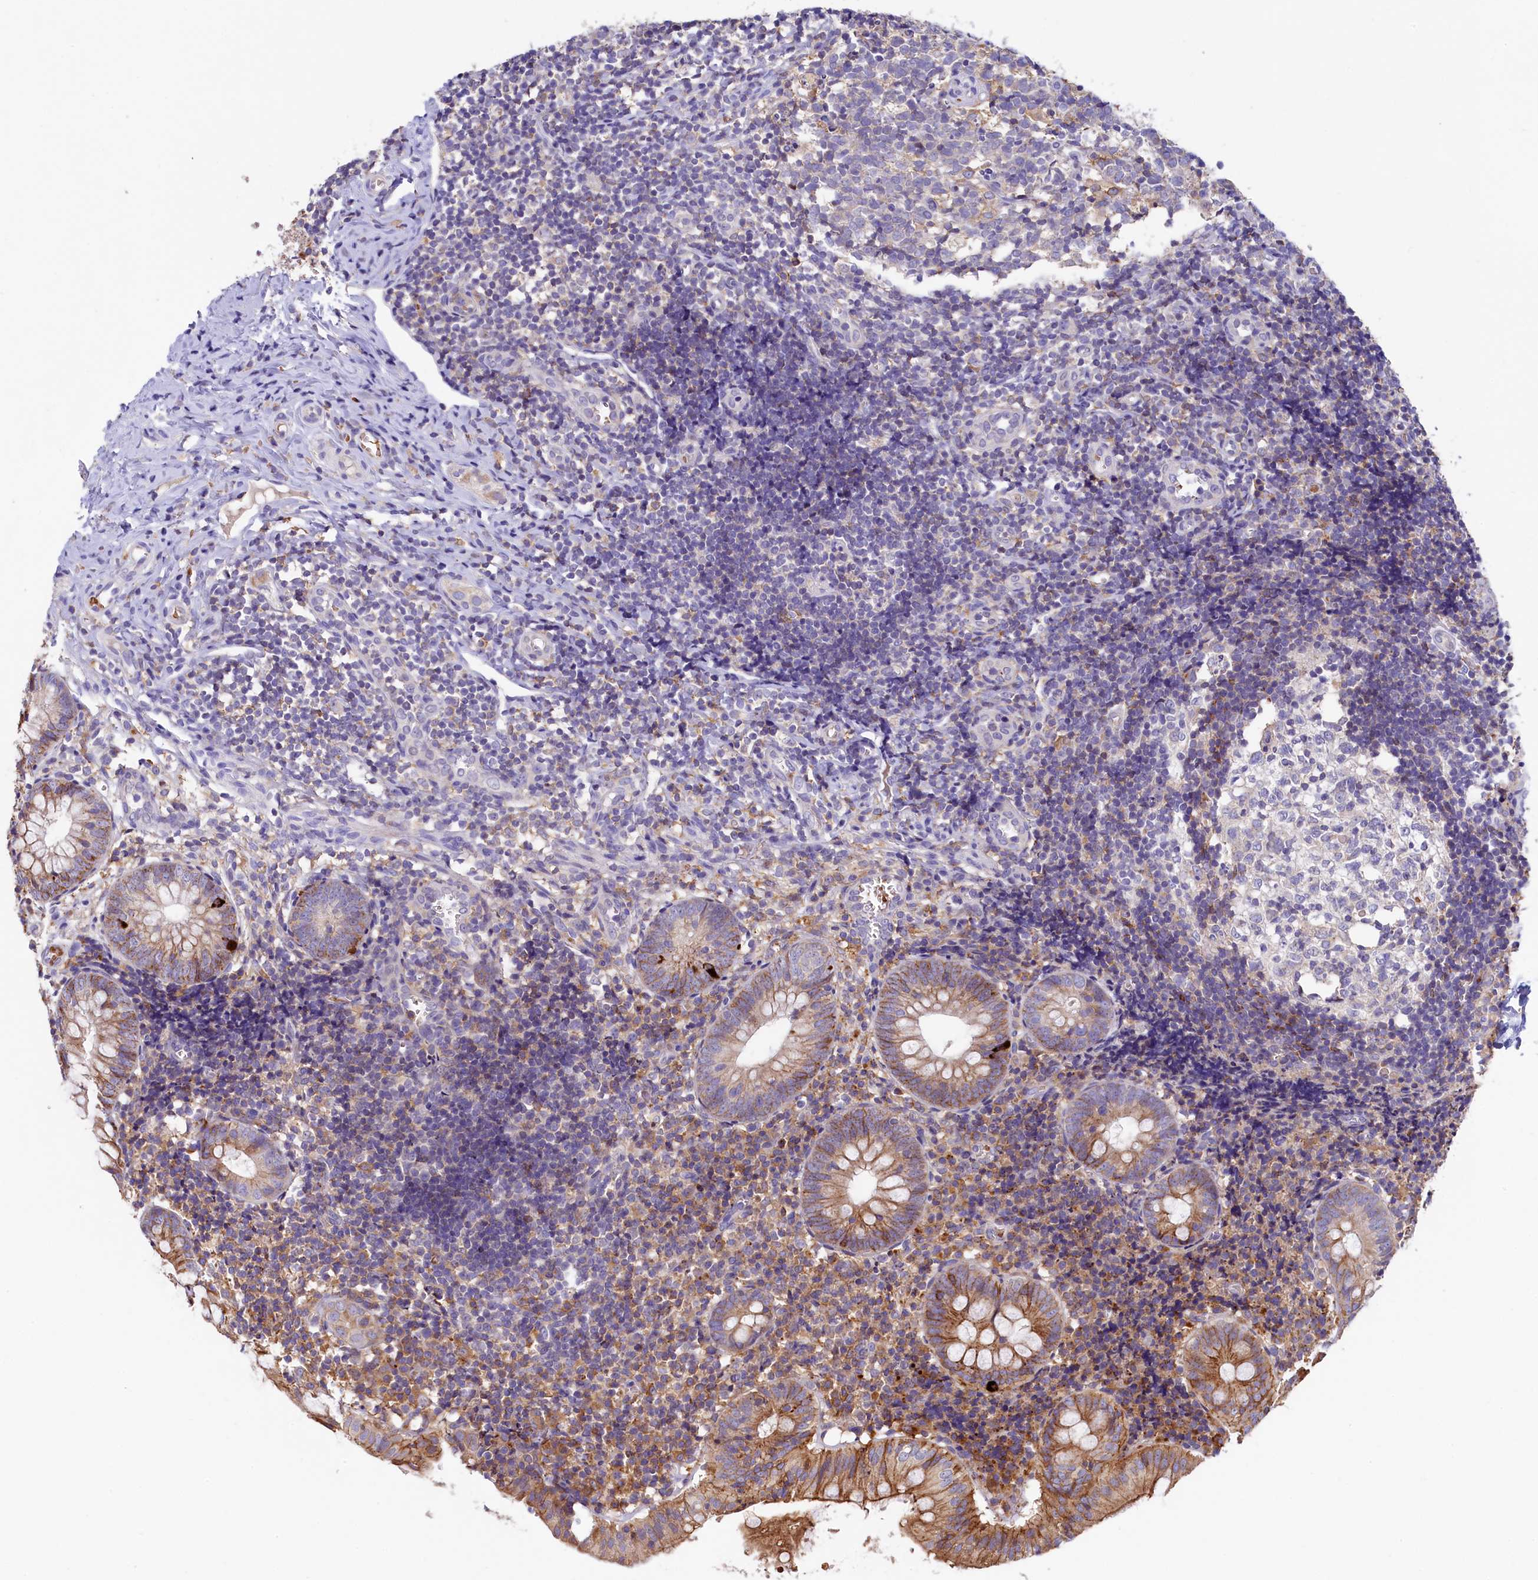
{"staining": {"intensity": "moderate", "quantity": "25%-75%", "location": "cytoplasmic/membranous"}, "tissue": "appendix", "cell_type": "Glandular cells", "image_type": "normal", "snomed": [{"axis": "morphology", "description": "Normal tissue, NOS"}, {"axis": "topography", "description": "Appendix"}], "caption": "Glandular cells display medium levels of moderate cytoplasmic/membranous expression in approximately 25%-75% of cells in unremarkable appendix. Immunohistochemistry (ihc) stains the protein in brown and the nuclei are stained blue.", "gene": "HPS6", "patient": {"sex": "male", "age": 8}}